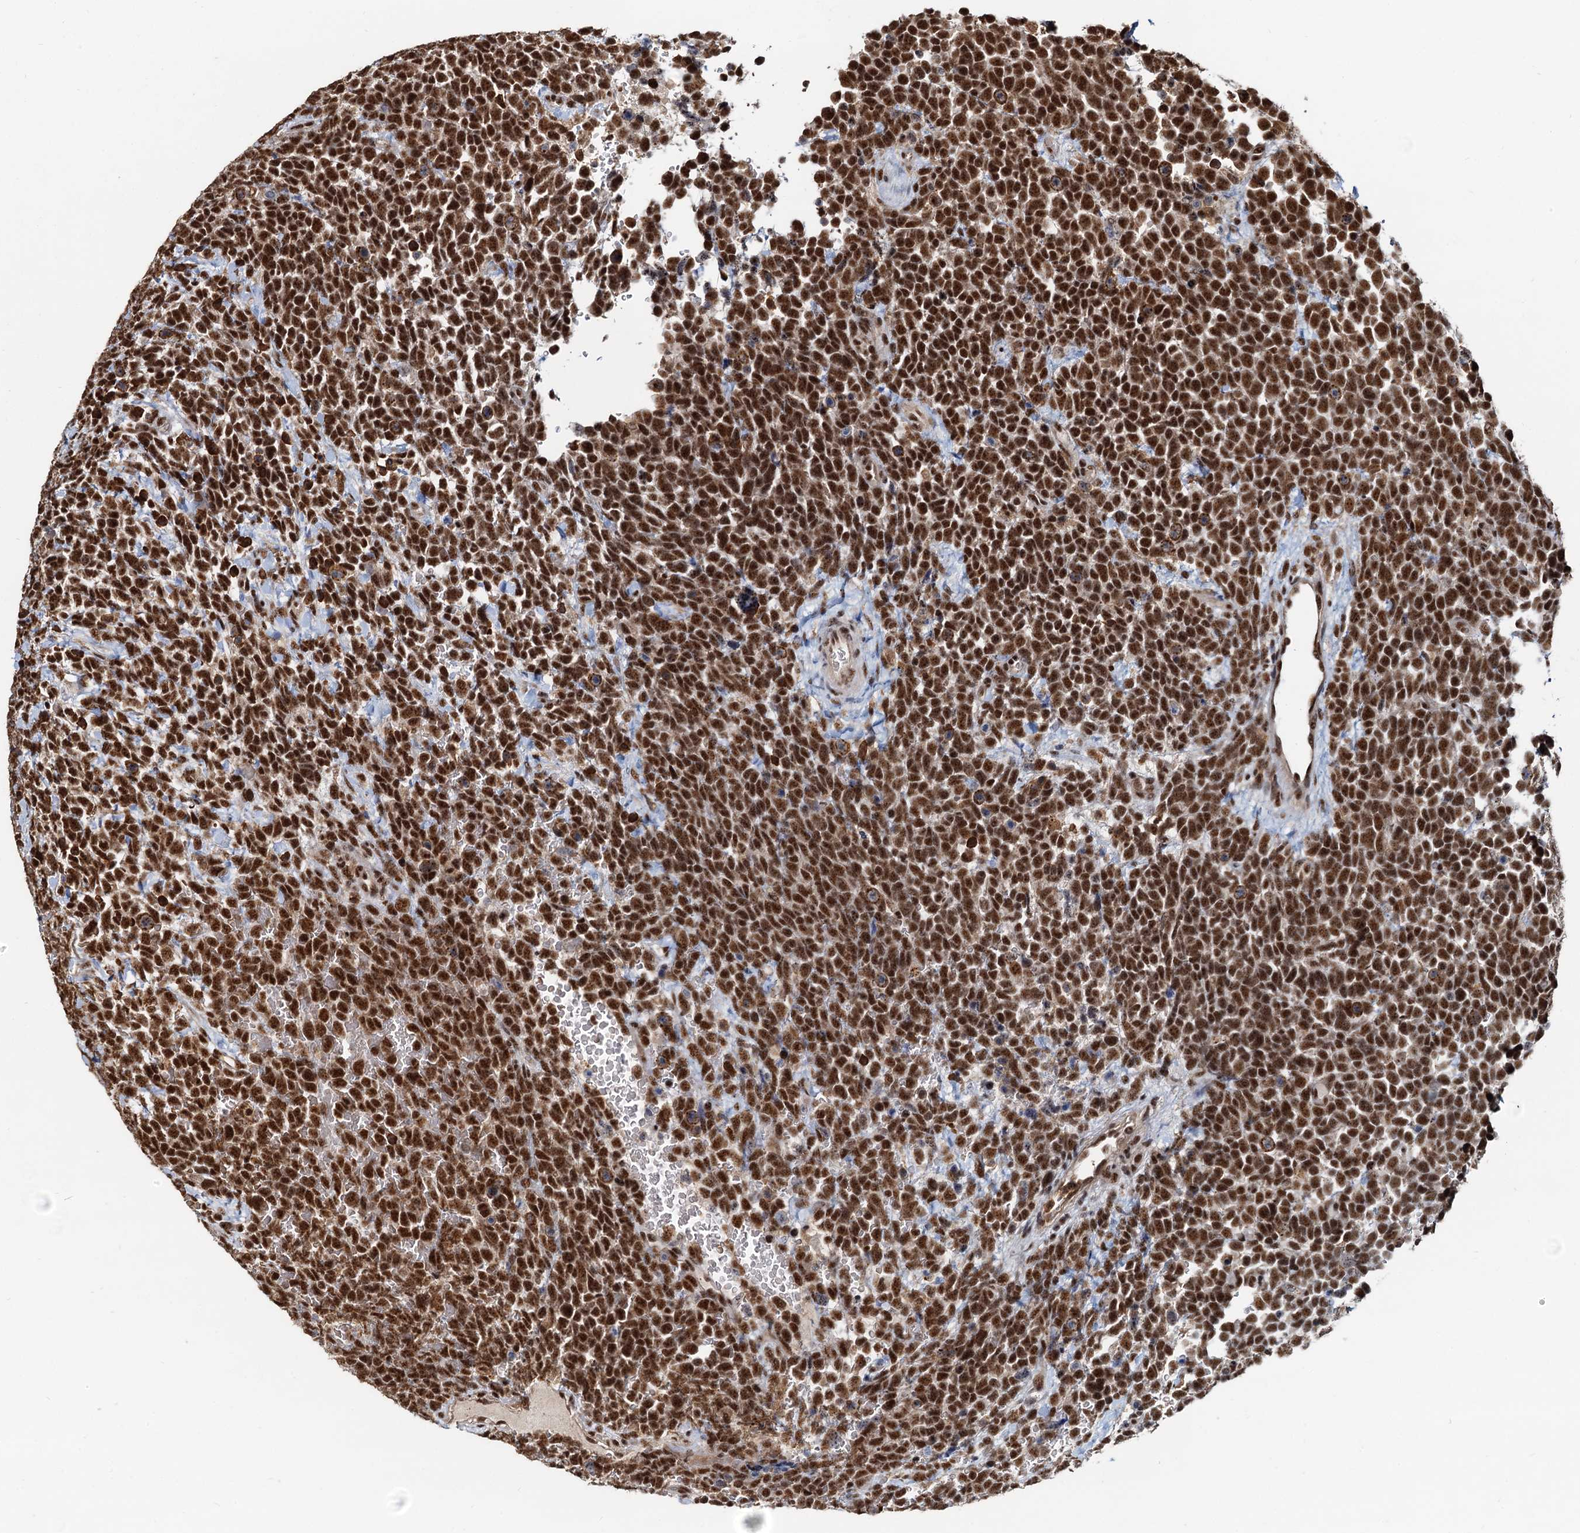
{"staining": {"intensity": "strong", "quantity": ">75%", "location": "nuclear"}, "tissue": "urothelial cancer", "cell_type": "Tumor cells", "image_type": "cancer", "snomed": [{"axis": "morphology", "description": "Urothelial carcinoma, High grade"}, {"axis": "topography", "description": "Urinary bladder"}], "caption": "A histopathology image of urothelial cancer stained for a protein exhibits strong nuclear brown staining in tumor cells. (brown staining indicates protein expression, while blue staining denotes nuclei).", "gene": "RSRC2", "patient": {"sex": "female", "age": 82}}